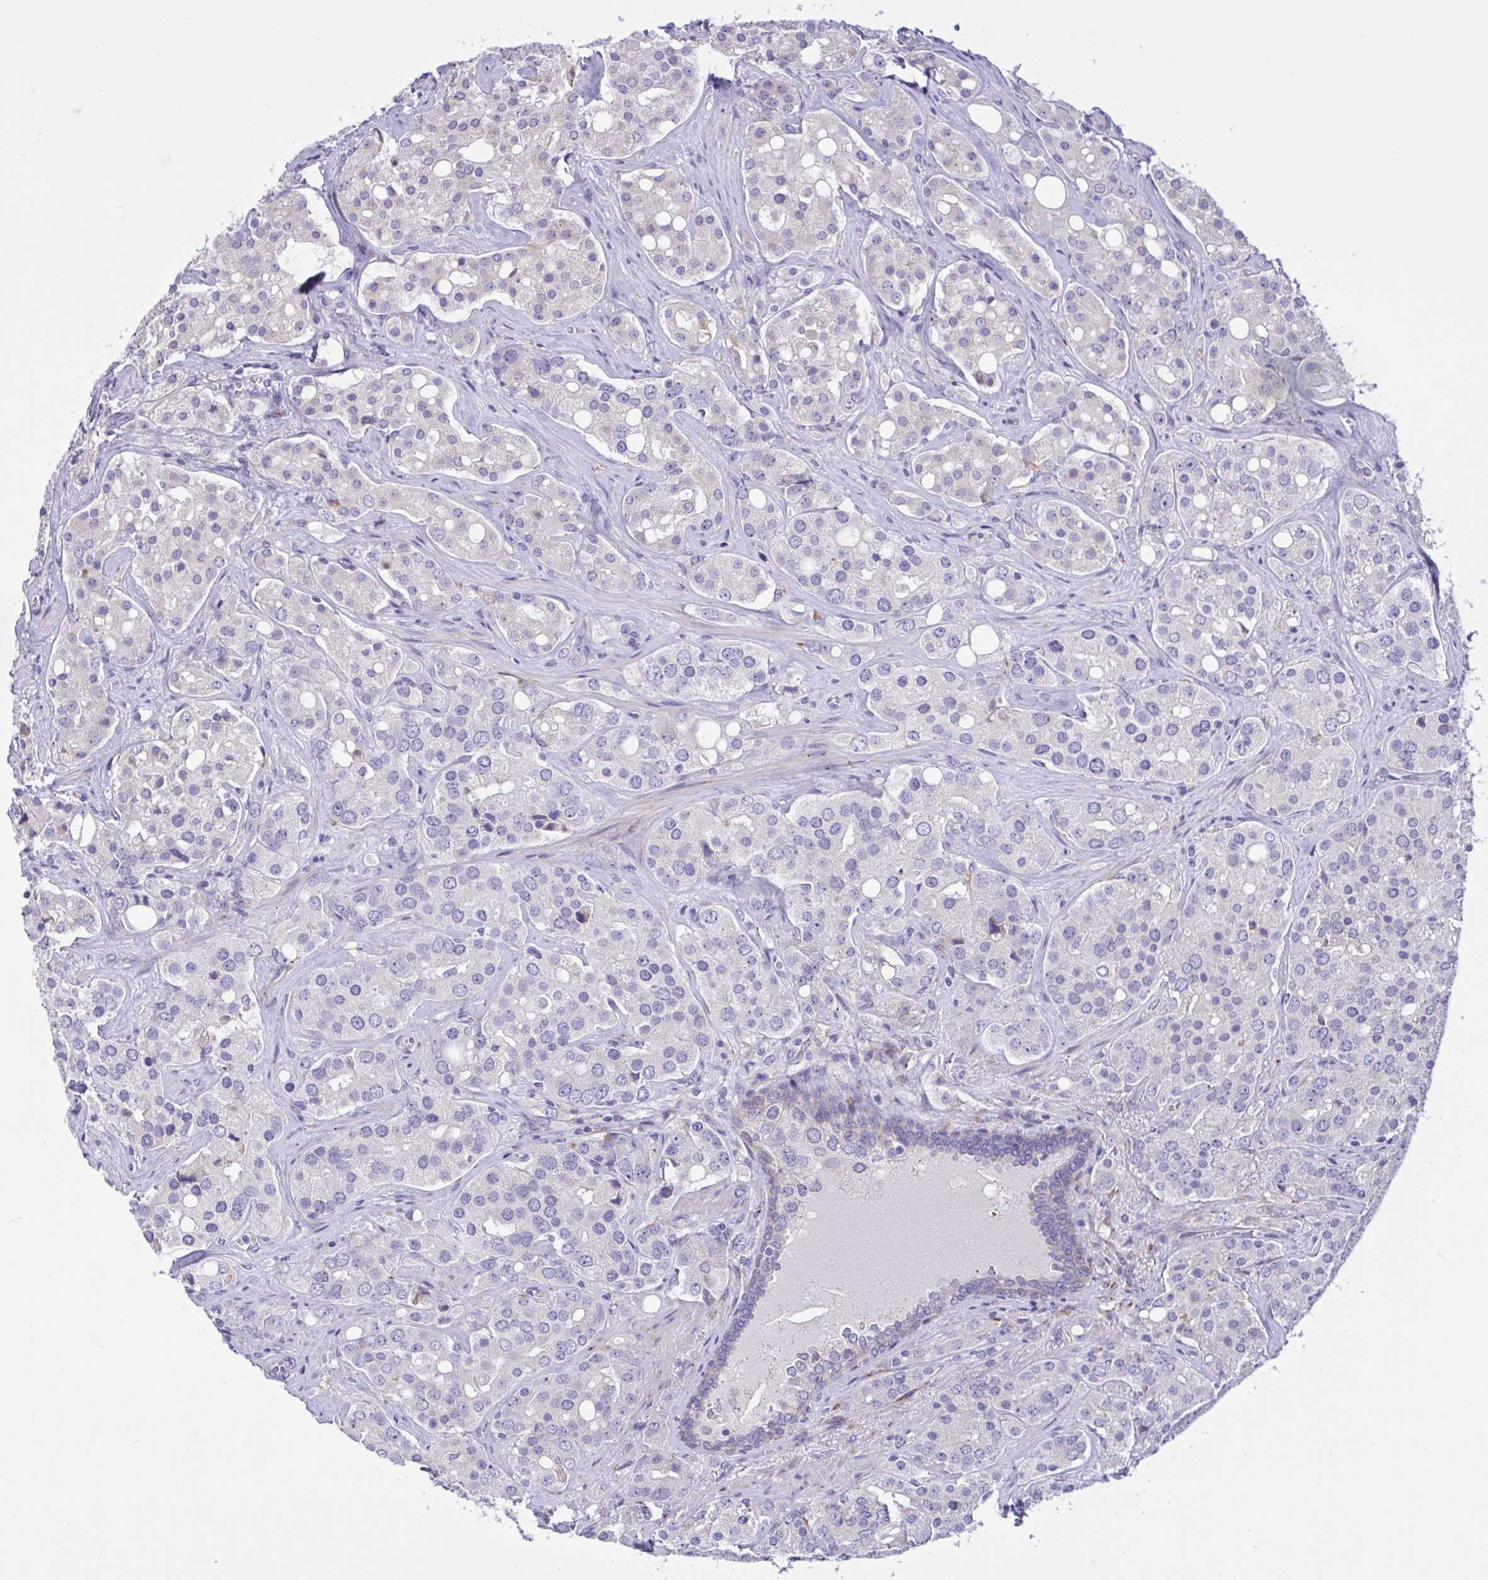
{"staining": {"intensity": "negative", "quantity": "none", "location": "none"}, "tissue": "prostate cancer", "cell_type": "Tumor cells", "image_type": "cancer", "snomed": [{"axis": "morphology", "description": "Adenocarcinoma, High grade"}, {"axis": "topography", "description": "Prostate"}], "caption": "Immunohistochemical staining of human high-grade adenocarcinoma (prostate) exhibits no significant expression in tumor cells.", "gene": "DSC3", "patient": {"sex": "male", "age": 67}}